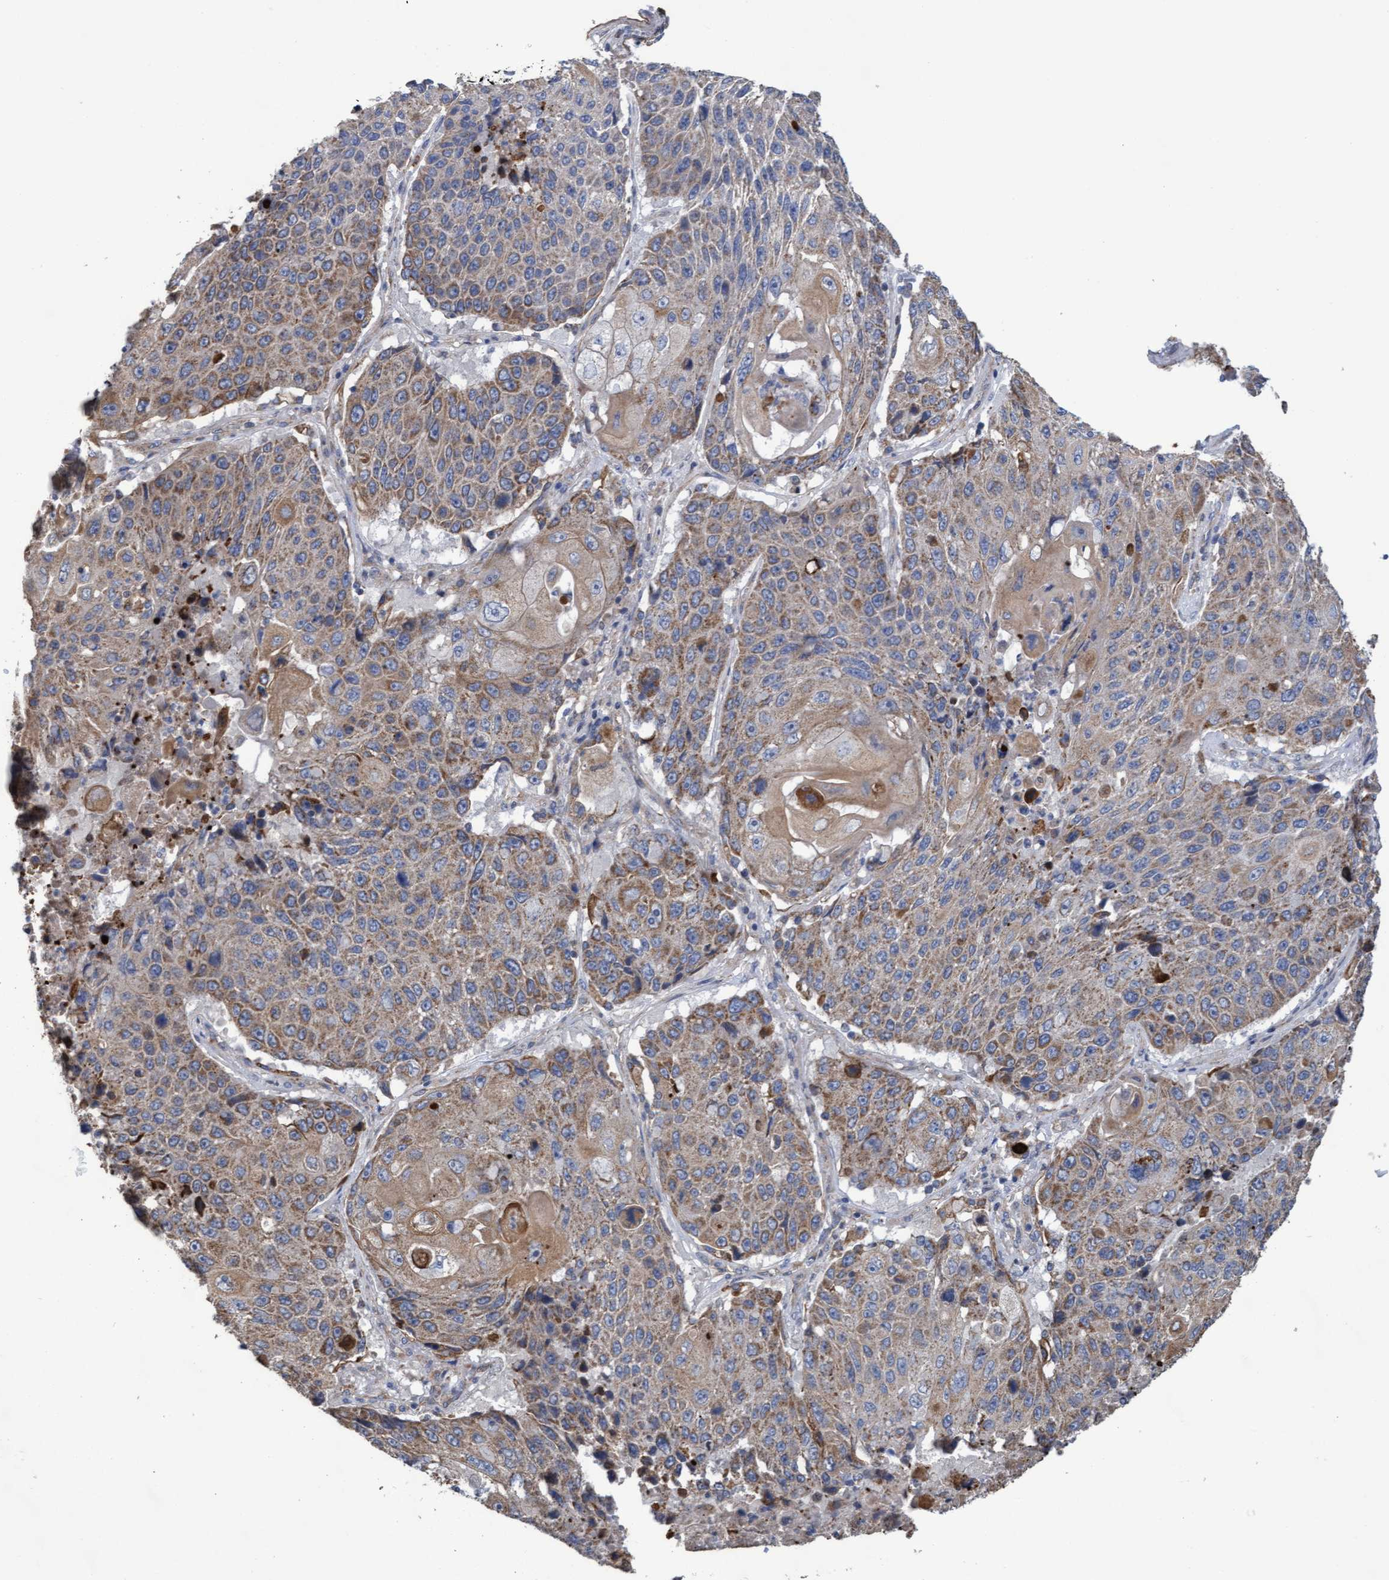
{"staining": {"intensity": "weak", "quantity": ">75%", "location": "cytoplasmic/membranous"}, "tissue": "lung cancer", "cell_type": "Tumor cells", "image_type": "cancer", "snomed": [{"axis": "morphology", "description": "Squamous cell carcinoma, NOS"}, {"axis": "topography", "description": "Lung"}], "caption": "IHC of squamous cell carcinoma (lung) exhibits low levels of weak cytoplasmic/membranous expression in approximately >75% of tumor cells. (Stains: DAB in brown, nuclei in blue, Microscopy: brightfield microscopy at high magnification).", "gene": "MRPL38", "patient": {"sex": "male", "age": 61}}